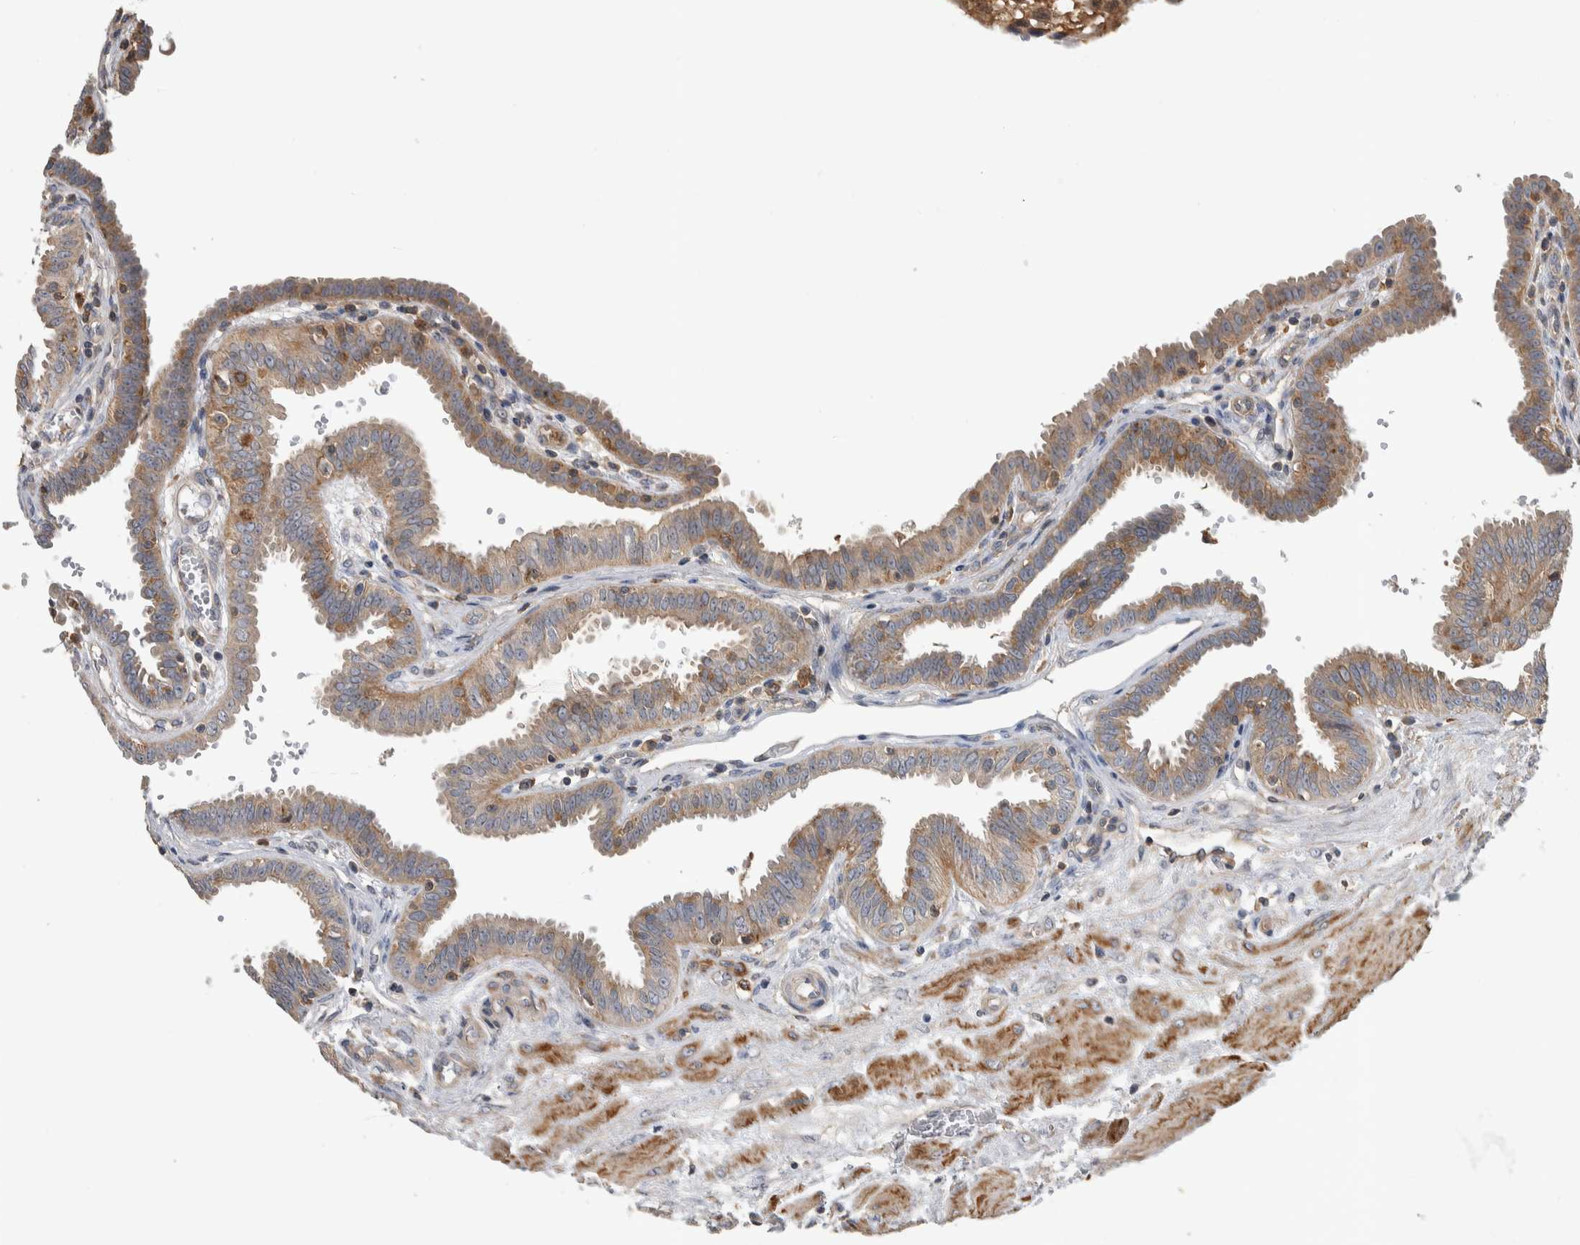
{"staining": {"intensity": "weak", "quantity": ">75%", "location": "cytoplasmic/membranous"}, "tissue": "fallopian tube", "cell_type": "Glandular cells", "image_type": "normal", "snomed": [{"axis": "morphology", "description": "Normal tissue, NOS"}, {"axis": "topography", "description": "Fallopian tube"}, {"axis": "topography", "description": "Placenta"}], "caption": "Immunohistochemical staining of benign fallopian tube shows >75% levels of weak cytoplasmic/membranous protein positivity in approximately >75% of glandular cells.", "gene": "SDCBP", "patient": {"sex": "female", "age": 32}}